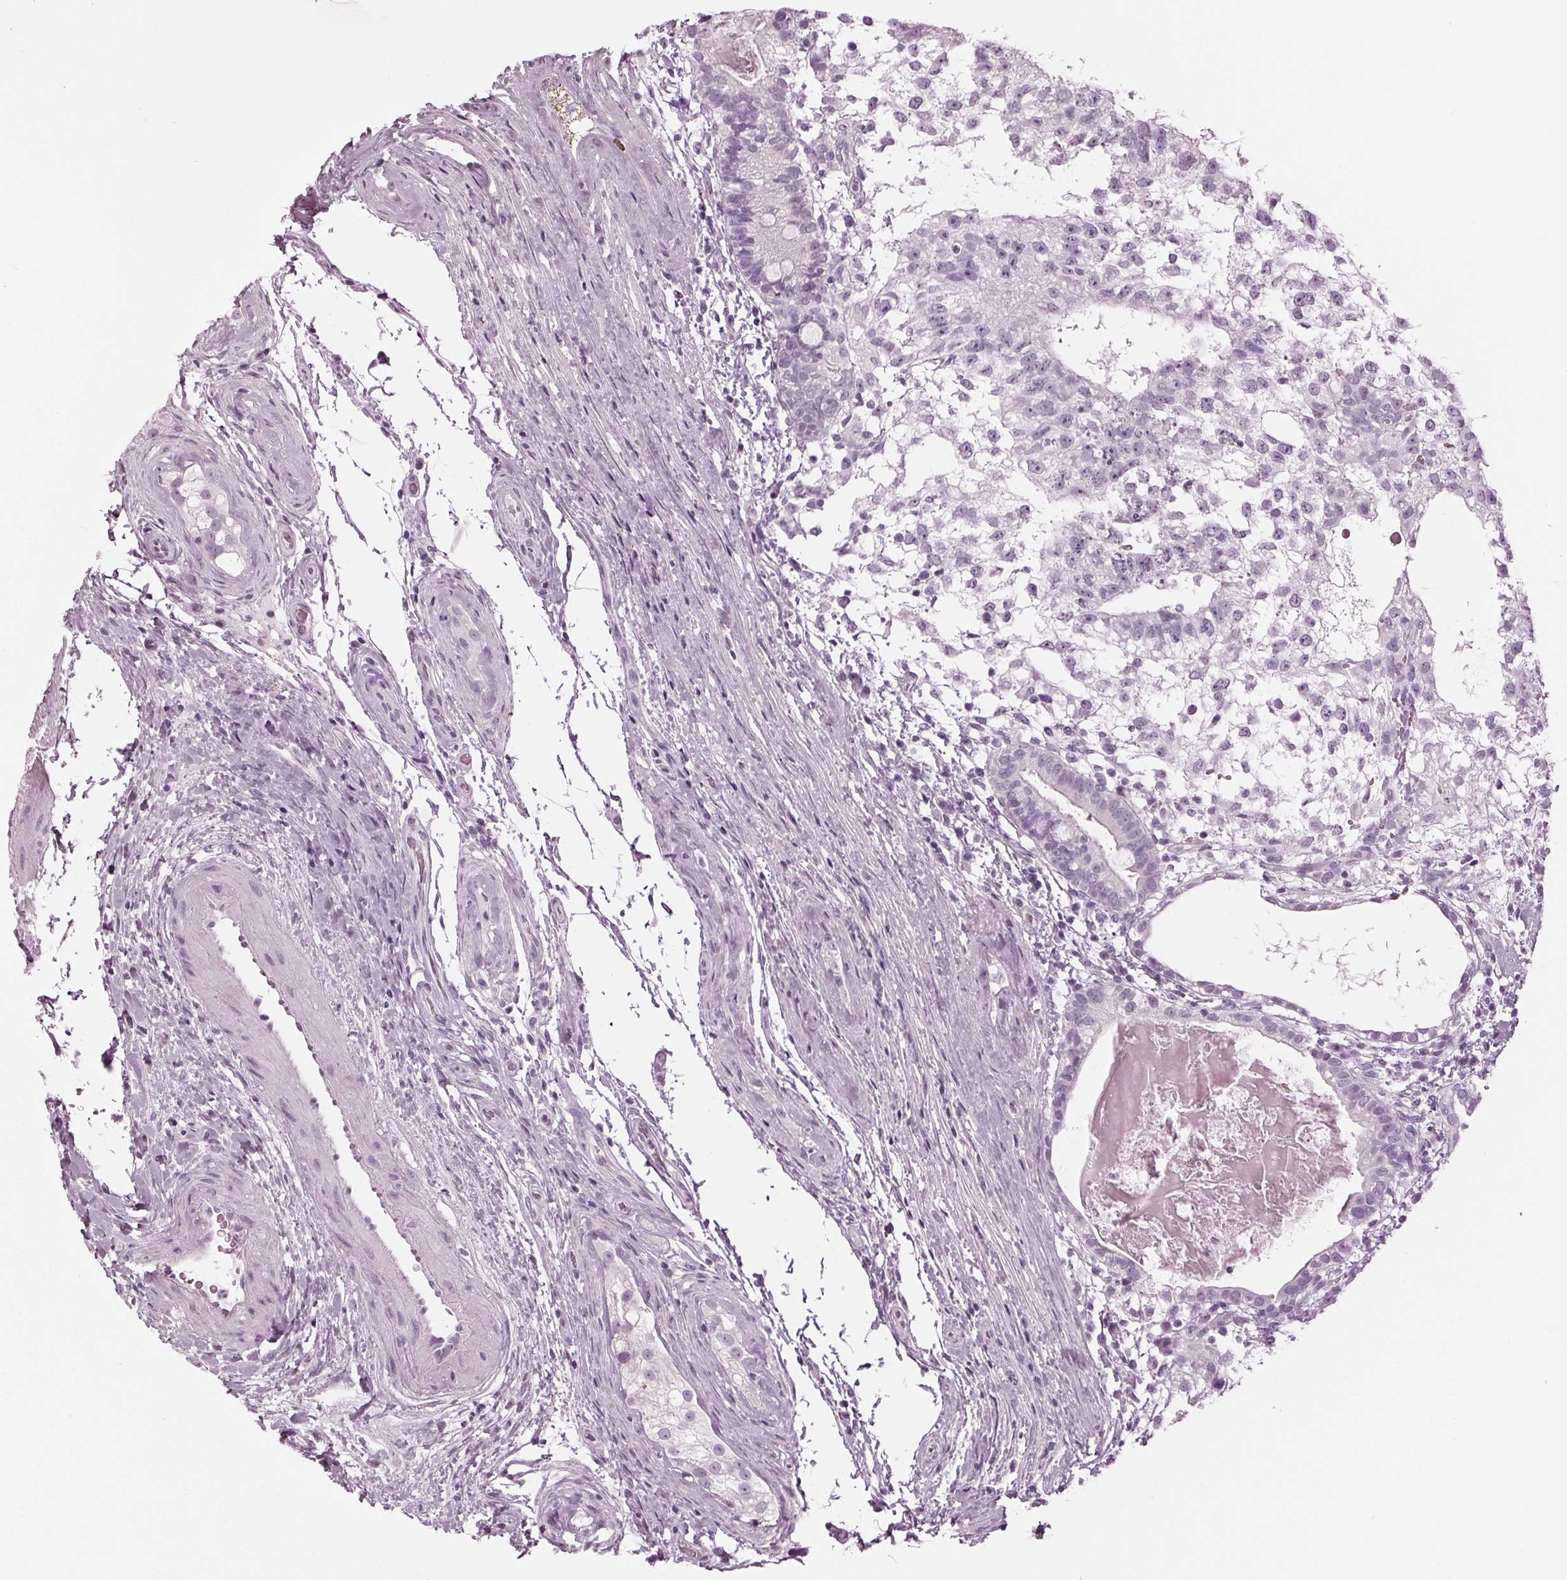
{"staining": {"intensity": "negative", "quantity": "none", "location": "none"}, "tissue": "testis cancer", "cell_type": "Tumor cells", "image_type": "cancer", "snomed": [{"axis": "morphology", "description": "Seminoma, NOS"}, {"axis": "morphology", "description": "Carcinoma, Embryonal, NOS"}, {"axis": "topography", "description": "Testis"}], "caption": "DAB immunohistochemical staining of seminoma (testis) reveals no significant expression in tumor cells.", "gene": "KRT28", "patient": {"sex": "male", "age": 41}}